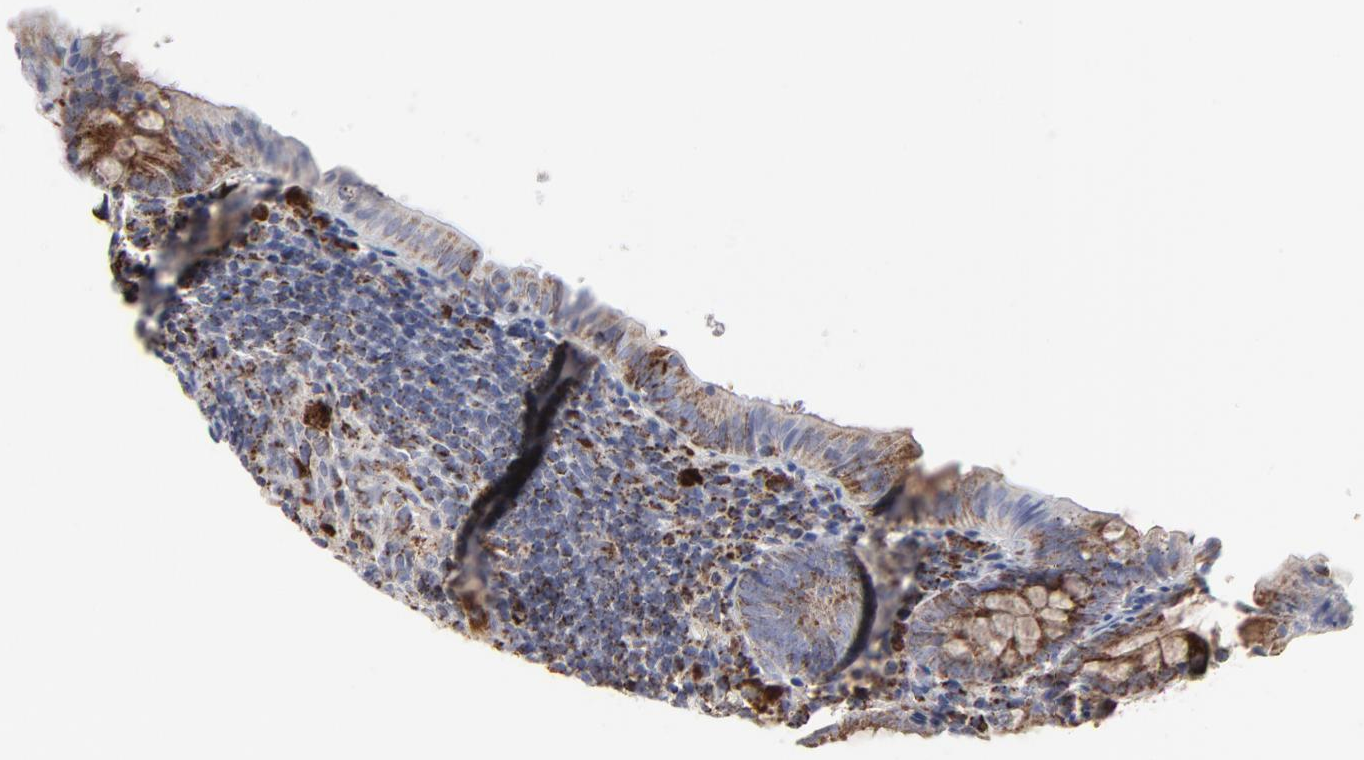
{"staining": {"intensity": "strong", "quantity": ">75%", "location": "cytoplasmic/membranous"}, "tissue": "appendix", "cell_type": "Glandular cells", "image_type": "normal", "snomed": [{"axis": "morphology", "description": "Normal tissue, NOS"}, {"axis": "topography", "description": "Appendix"}], "caption": "Immunohistochemical staining of unremarkable human appendix demonstrates strong cytoplasmic/membranous protein expression in about >75% of glandular cells.", "gene": "TXNRD2", "patient": {"sex": "female", "age": 10}}